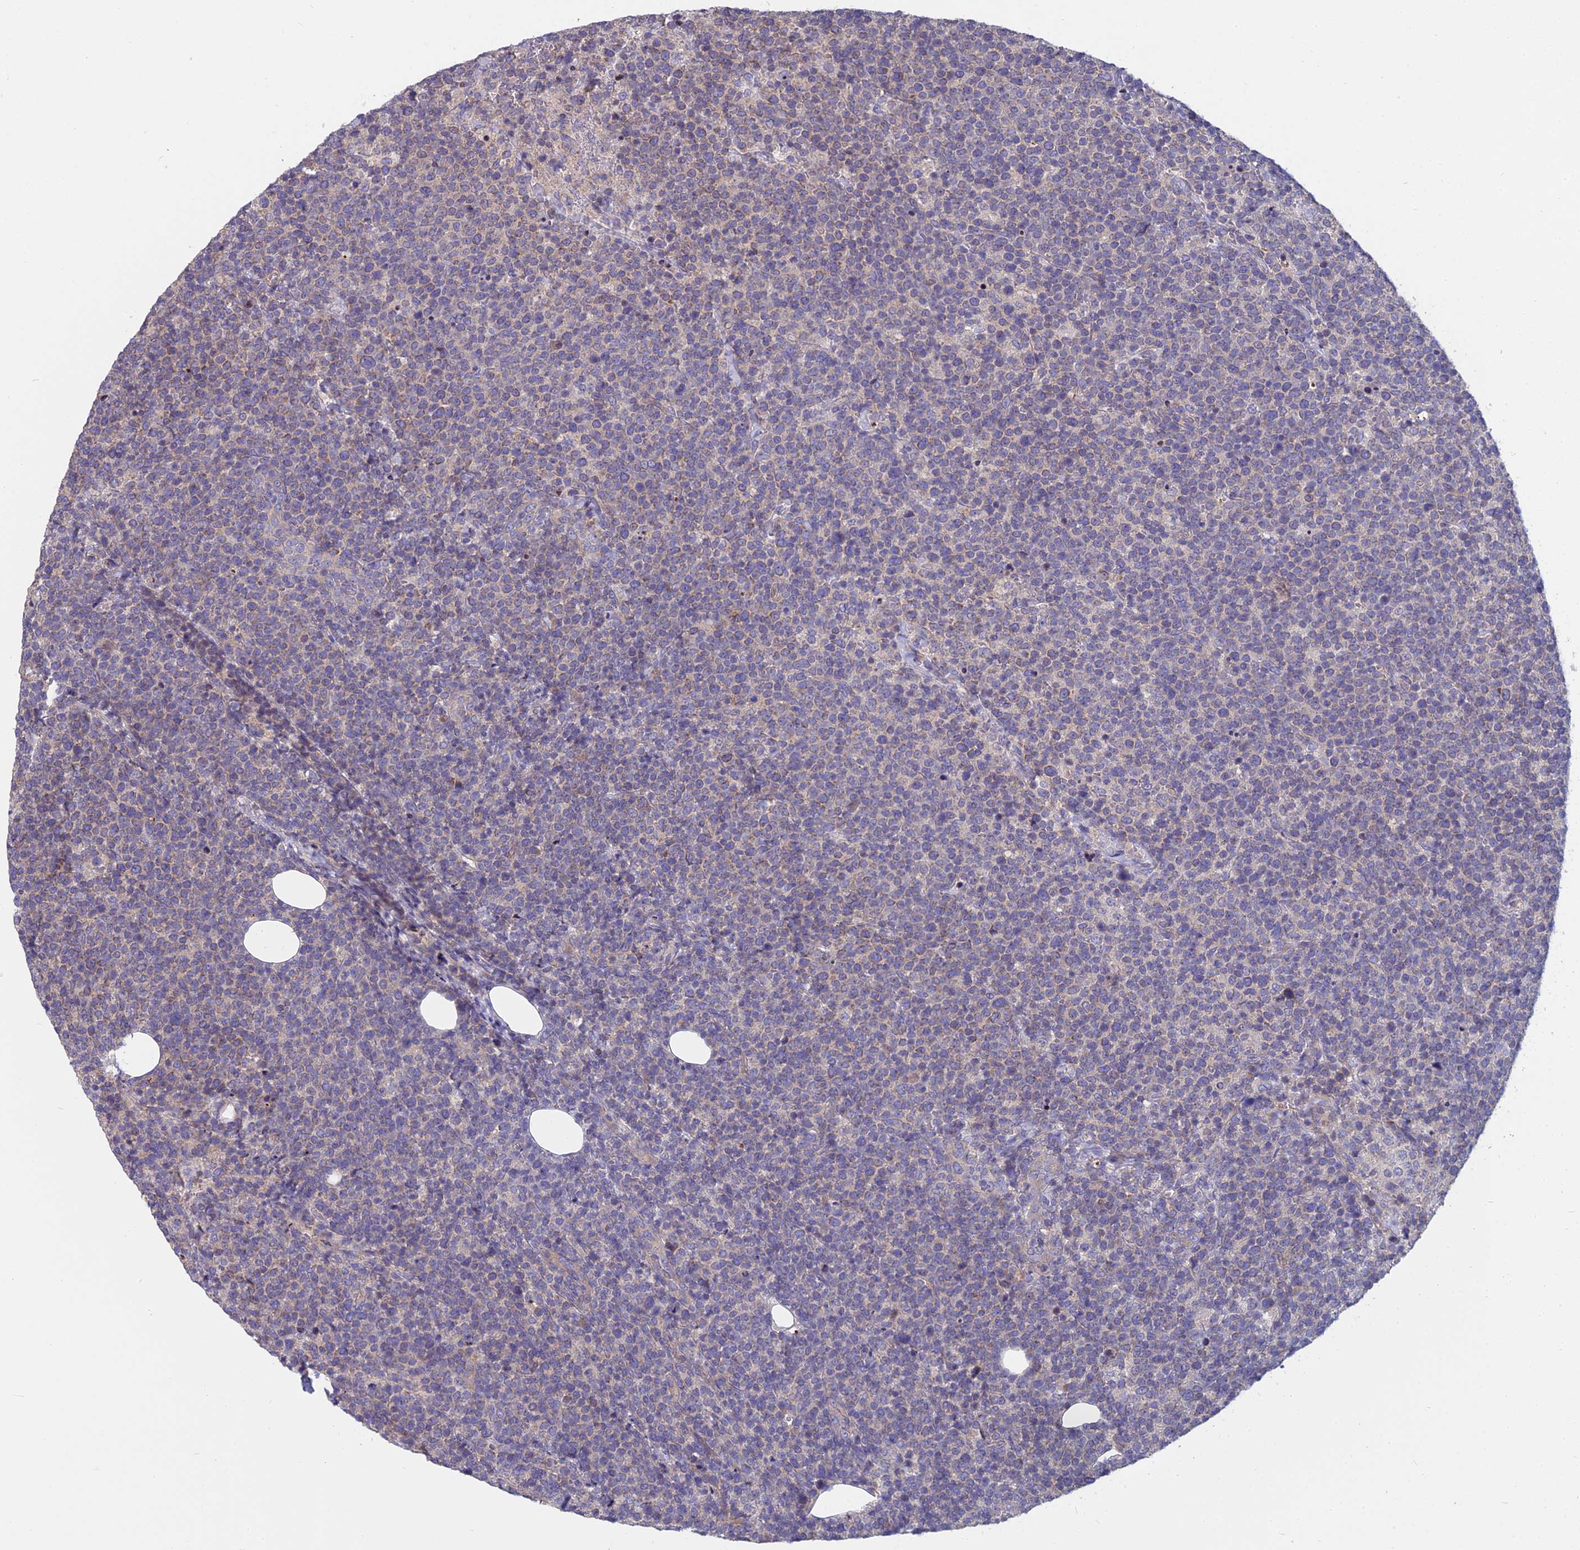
{"staining": {"intensity": "weak", "quantity": "<25%", "location": "cytoplasmic/membranous"}, "tissue": "lymphoma", "cell_type": "Tumor cells", "image_type": "cancer", "snomed": [{"axis": "morphology", "description": "Malignant lymphoma, non-Hodgkin's type, High grade"}, {"axis": "topography", "description": "Lymph node"}], "caption": "Lymphoma stained for a protein using immunohistochemistry exhibits no expression tumor cells.", "gene": "COX20", "patient": {"sex": "male", "age": 61}}